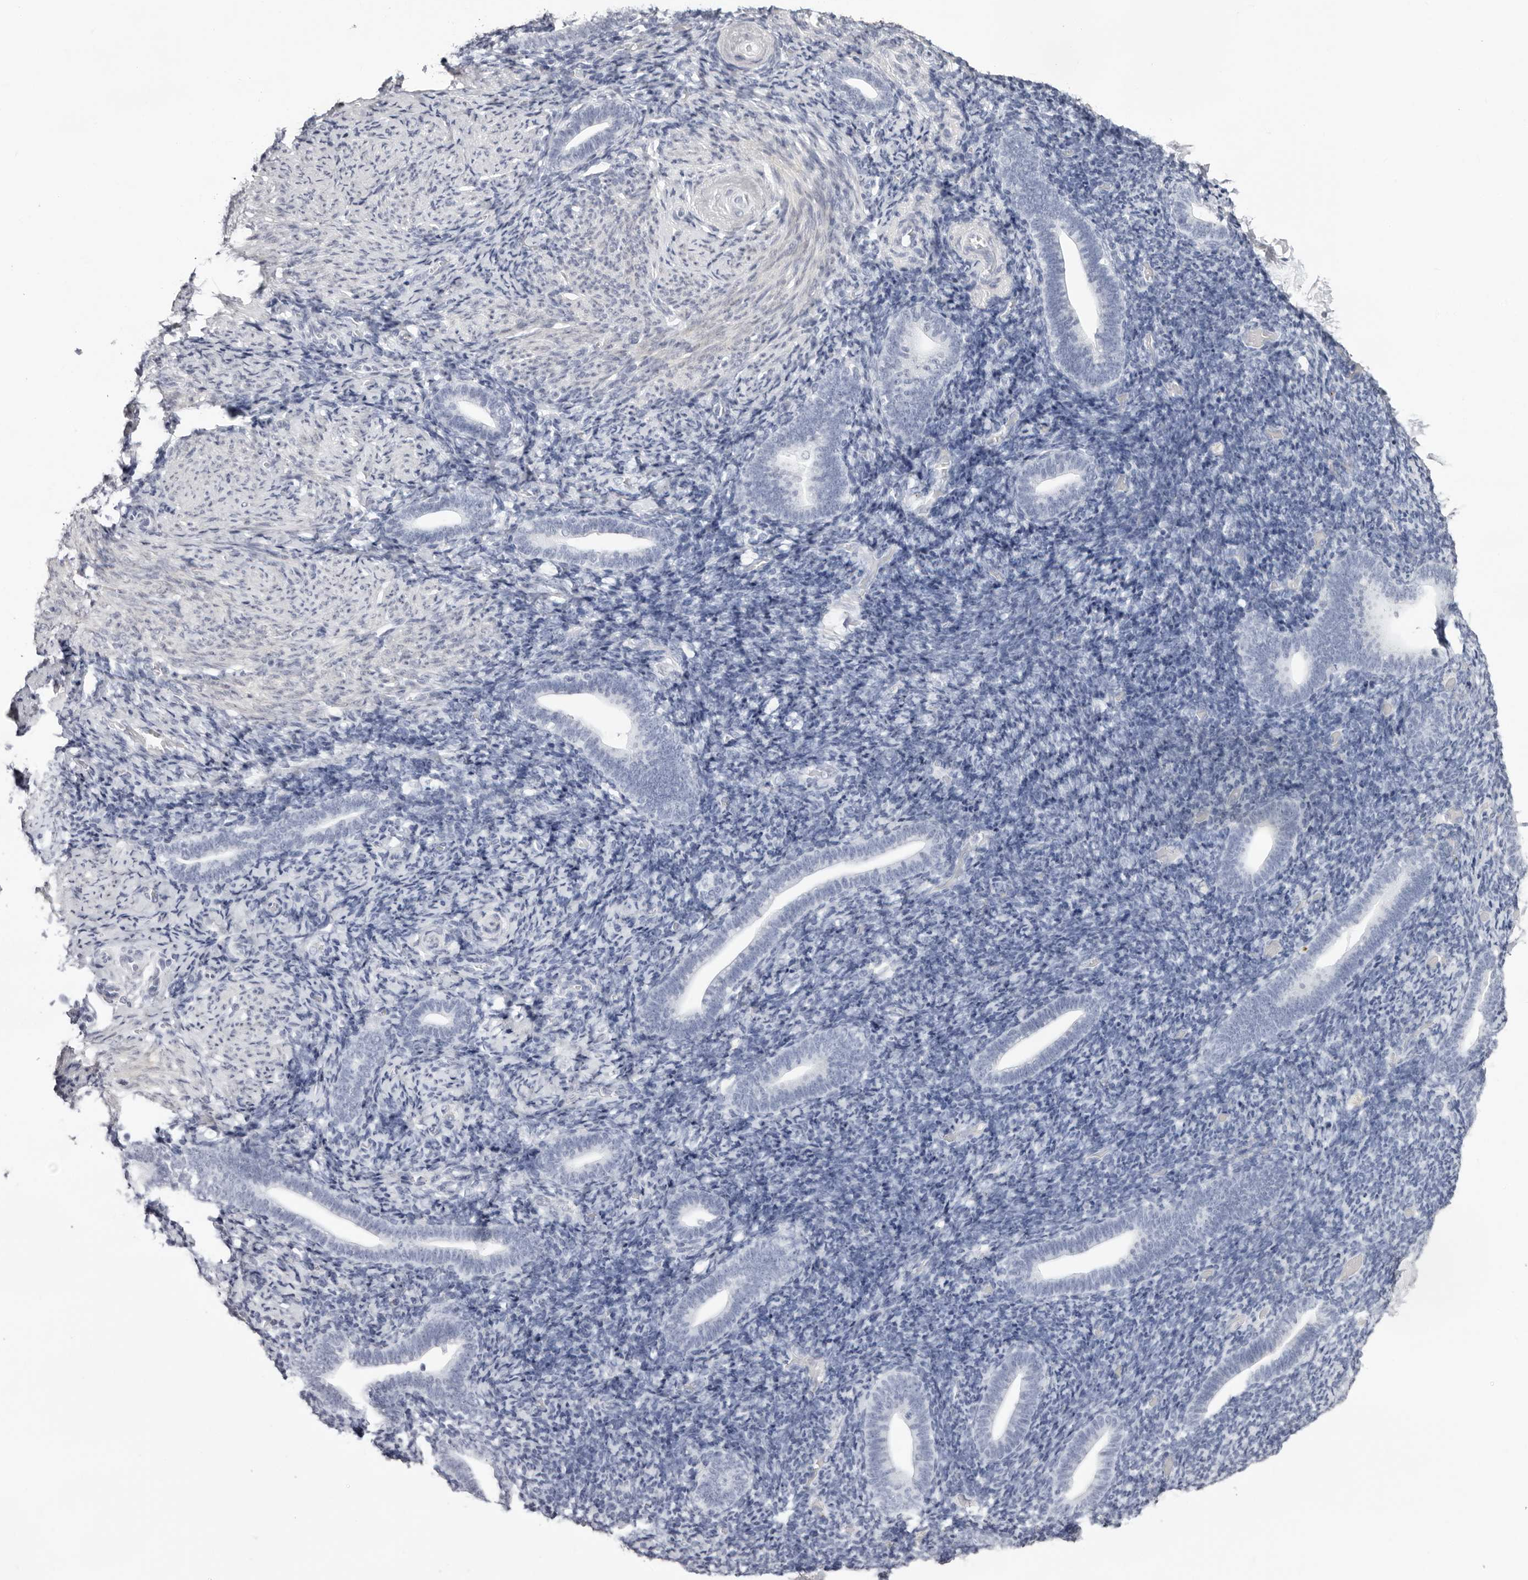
{"staining": {"intensity": "negative", "quantity": "none", "location": "none"}, "tissue": "endometrium", "cell_type": "Cells in endometrial stroma", "image_type": "normal", "snomed": [{"axis": "morphology", "description": "Normal tissue, NOS"}, {"axis": "topography", "description": "Endometrium"}], "caption": "Immunohistochemistry (IHC) histopathology image of benign endometrium stained for a protein (brown), which shows no positivity in cells in endometrial stroma. (DAB (3,3'-diaminobenzidine) immunohistochemistry with hematoxylin counter stain).", "gene": "INSL3", "patient": {"sex": "female", "age": 51}}